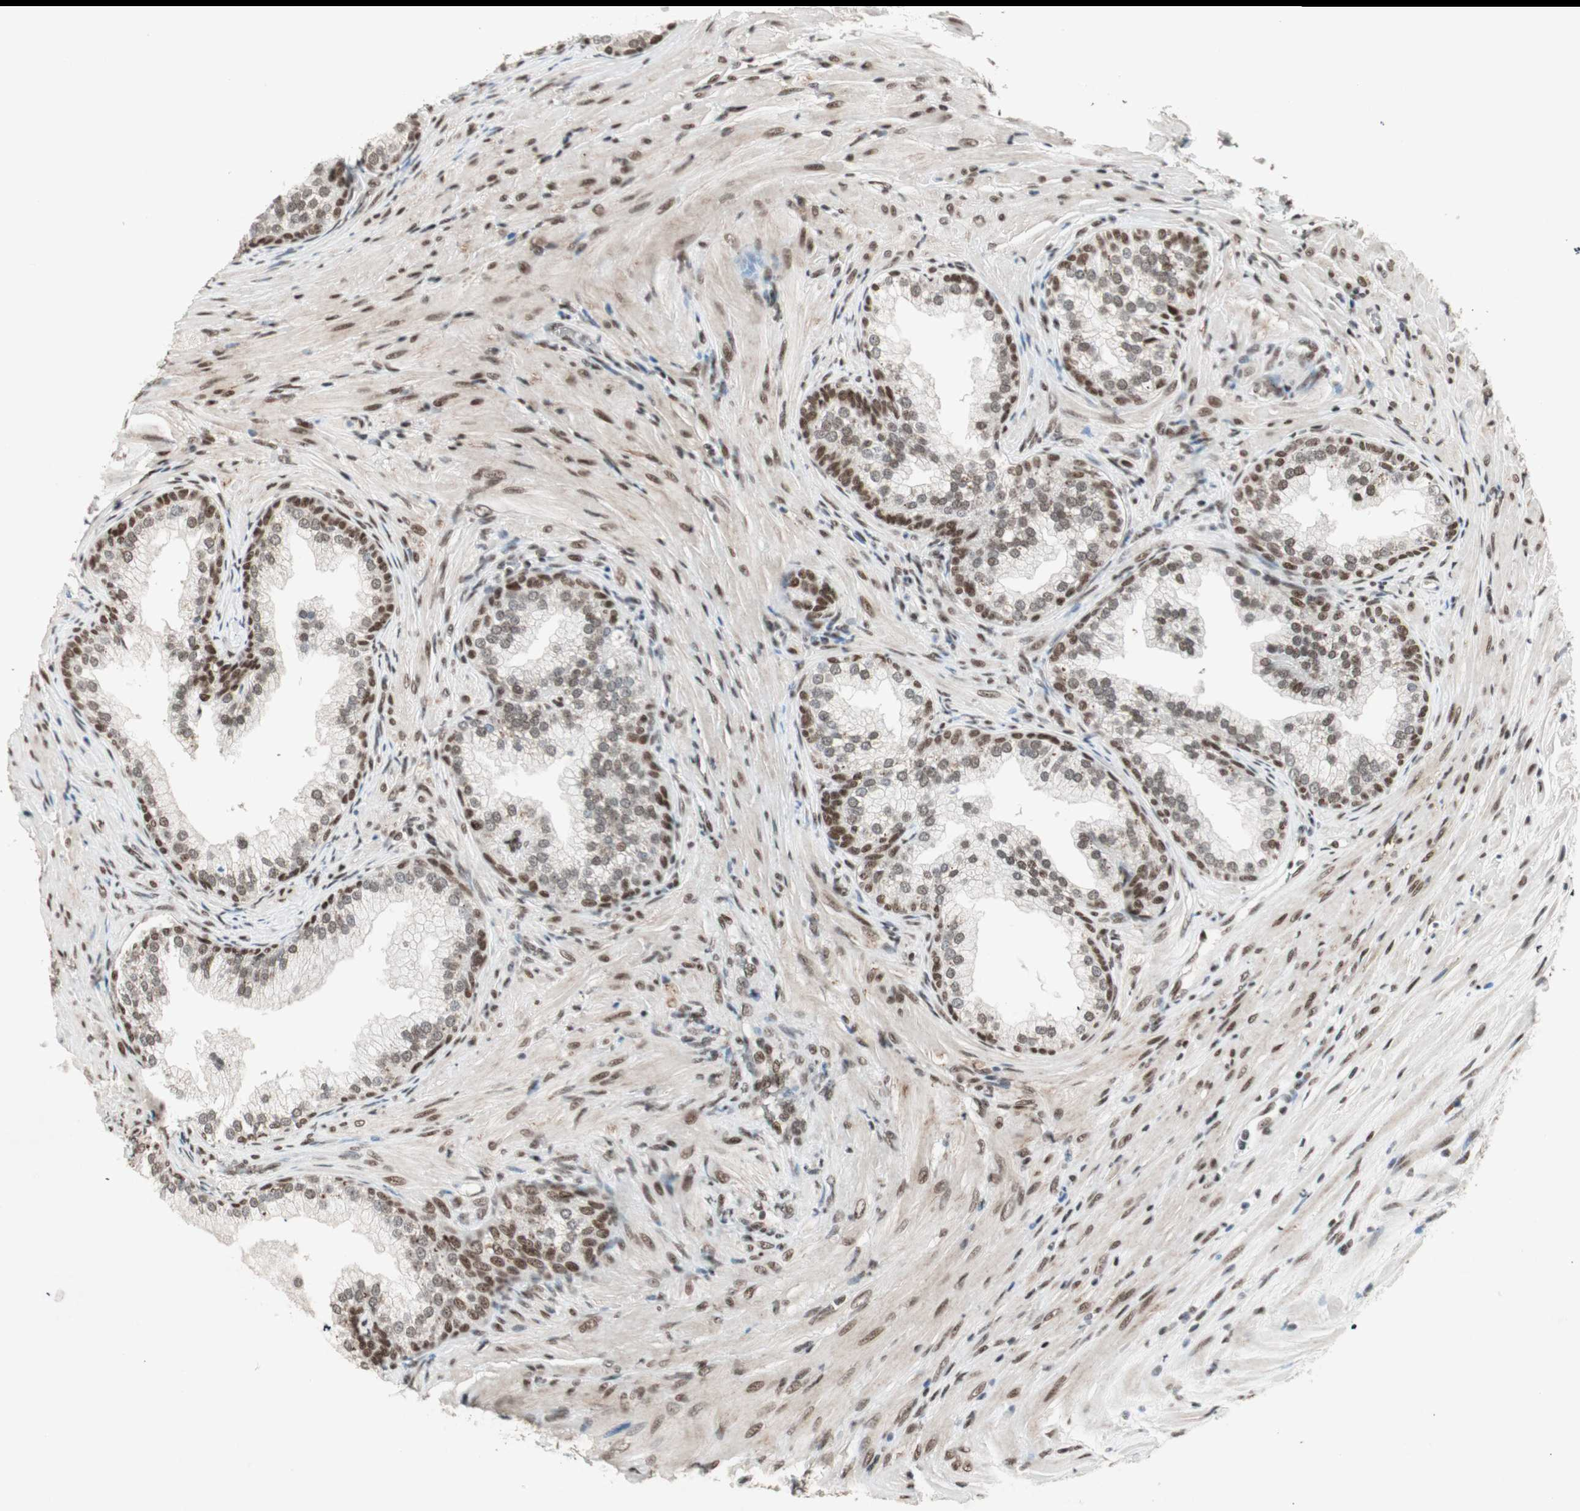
{"staining": {"intensity": "moderate", "quantity": "25%-75%", "location": "nuclear"}, "tissue": "prostate", "cell_type": "Glandular cells", "image_type": "normal", "snomed": [{"axis": "morphology", "description": "Normal tissue, NOS"}, {"axis": "topography", "description": "Prostate"}], "caption": "This is a photomicrograph of IHC staining of unremarkable prostate, which shows moderate staining in the nuclear of glandular cells.", "gene": "MDC1", "patient": {"sex": "male", "age": 76}}